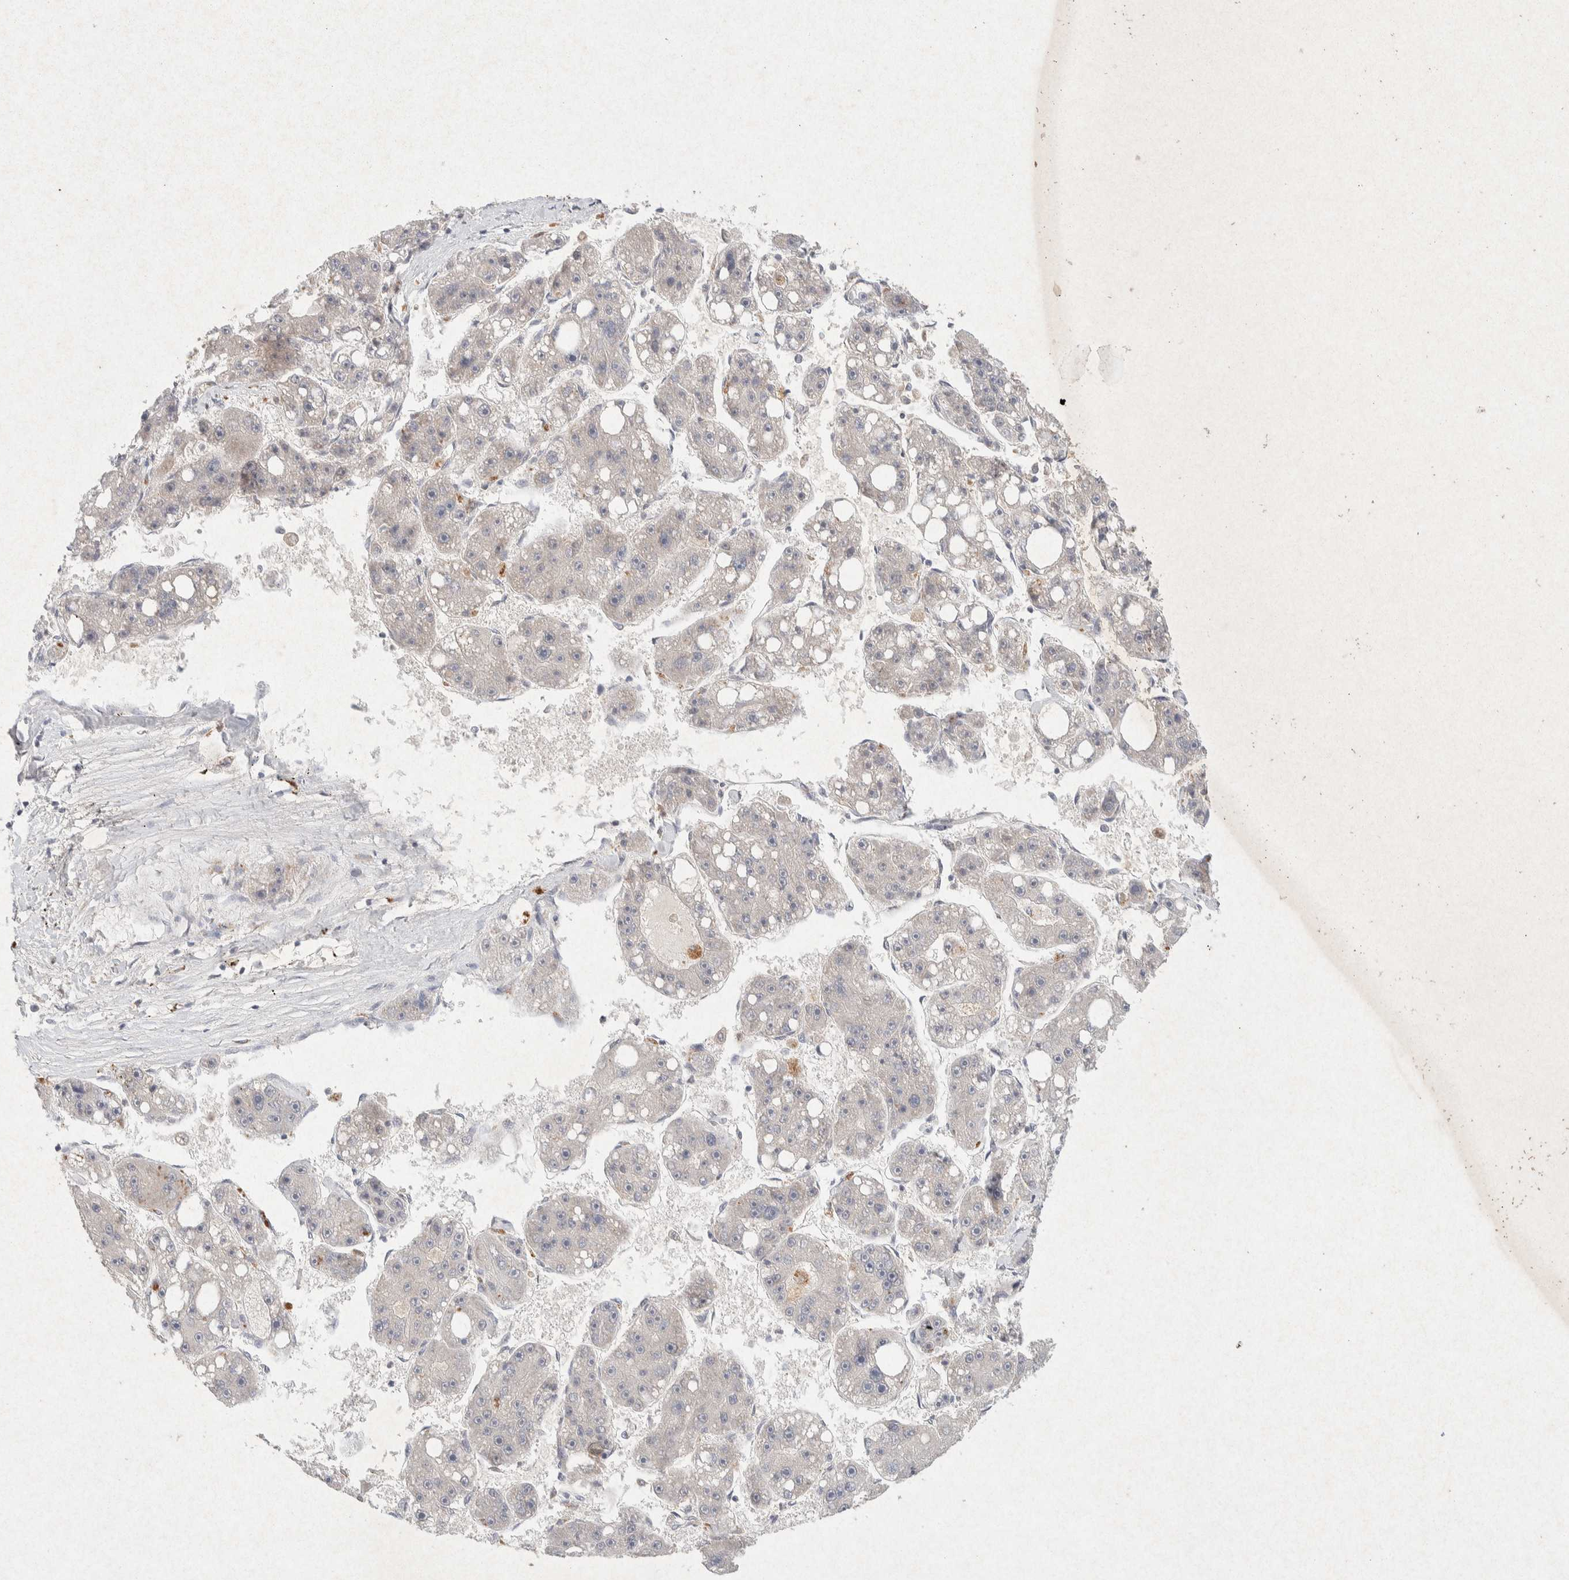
{"staining": {"intensity": "negative", "quantity": "none", "location": "none"}, "tissue": "liver cancer", "cell_type": "Tumor cells", "image_type": "cancer", "snomed": [{"axis": "morphology", "description": "Carcinoma, Hepatocellular, NOS"}, {"axis": "topography", "description": "Liver"}], "caption": "The immunohistochemistry (IHC) photomicrograph has no significant positivity in tumor cells of hepatocellular carcinoma (liver) tissue.", "gene": "GNAI1", "patient": {"sex": "female", "age": 61}}